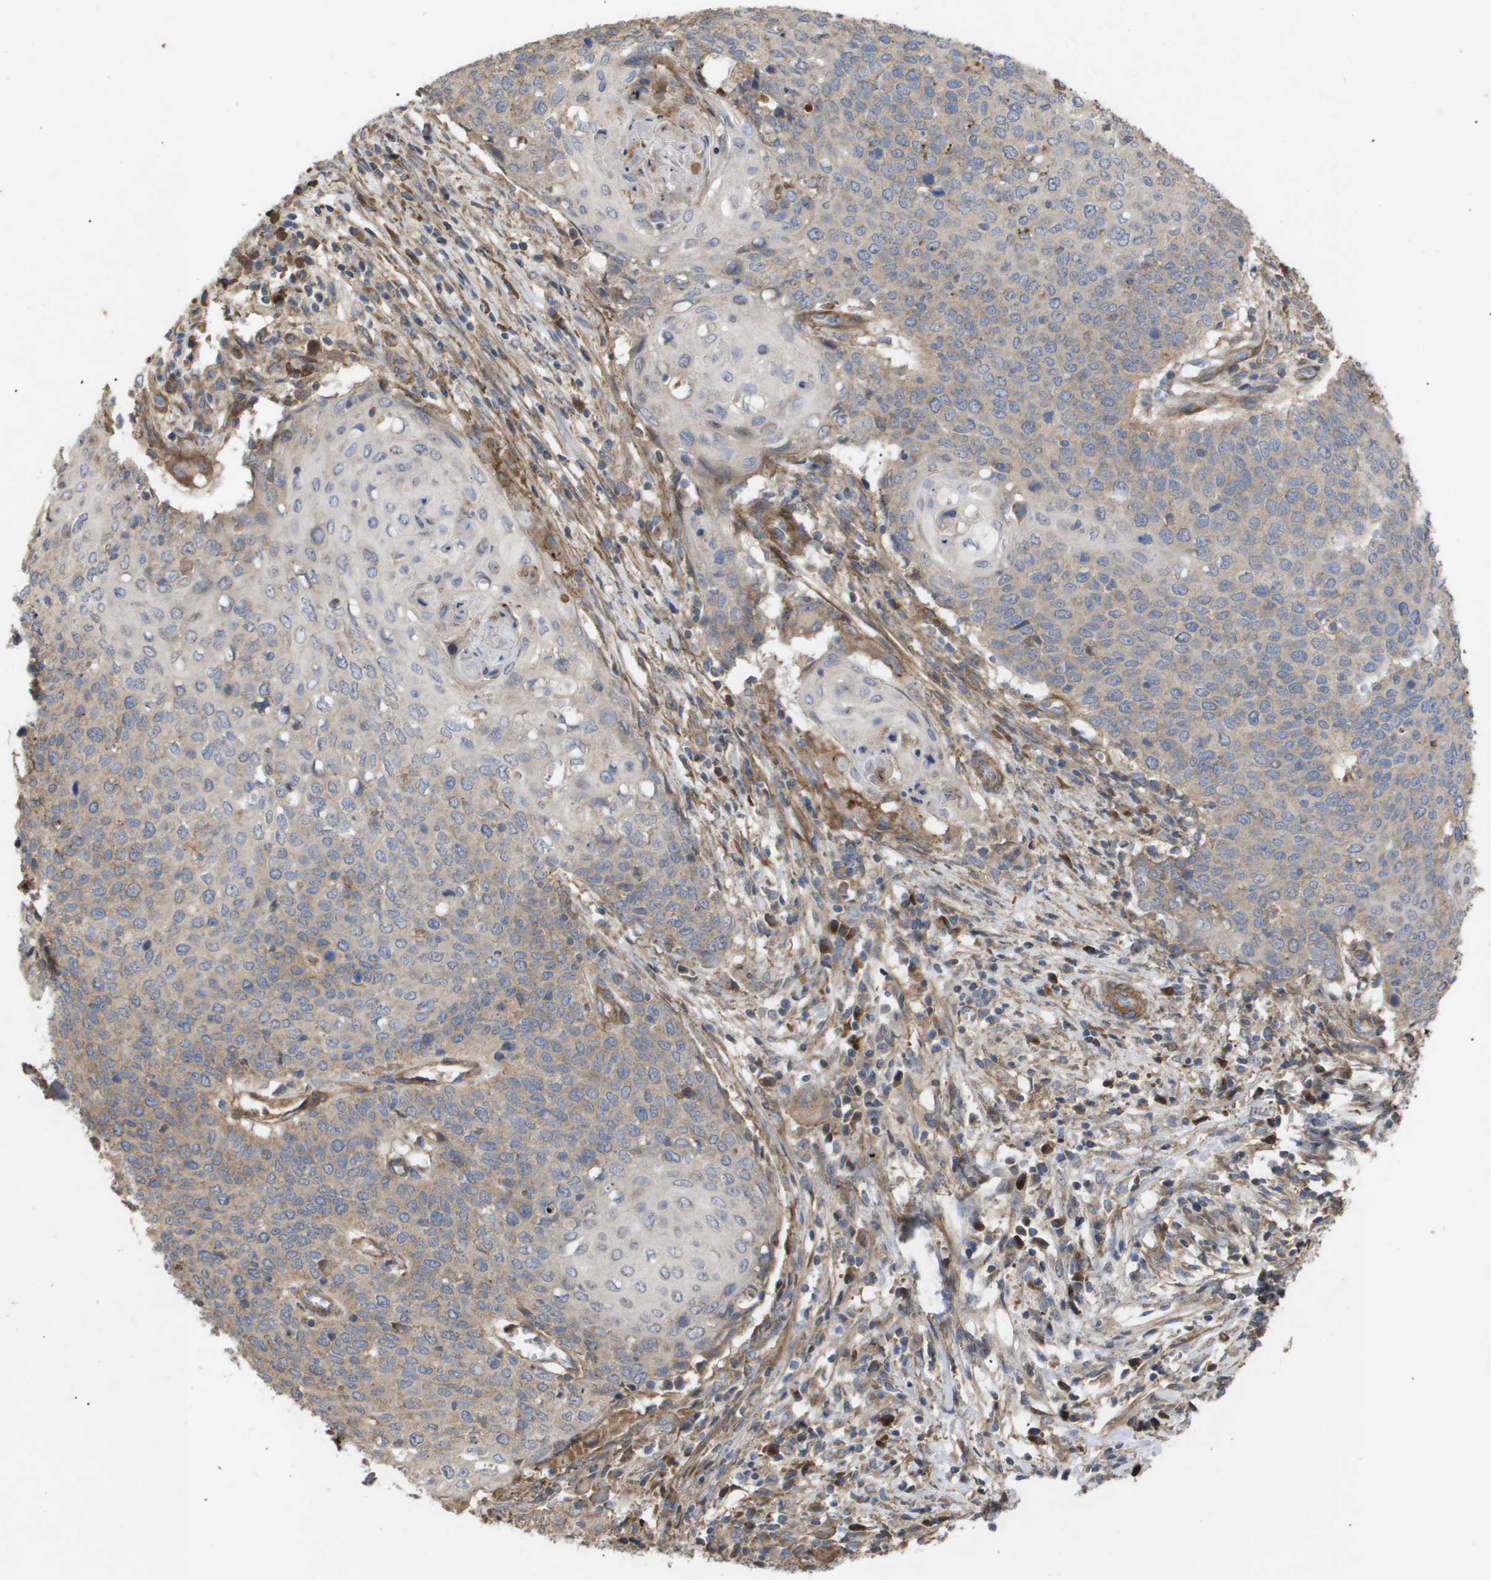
{"staining": {"intensity": "weak", "quantity": ">75%", "location": "cytoplasmic/membranous"}, "tissue": "cervical cancer", "cell_type": "Tumor cells", "image_type": "cancer", "snomed": [{"axis": "morphology", "description": "Squamous cell carcinoma, NOS"}, {"axis": "topography", "description": "Cervix"}], "caption": "Immunohistochemical staining of human squamous cell carcinoma (cervical) shows low levels of weak cytoplasmic/membranous protein staining in about >75% of tumor cells.", "gene": "TNS1", "patient": {"sex": "female", "age": 39}}